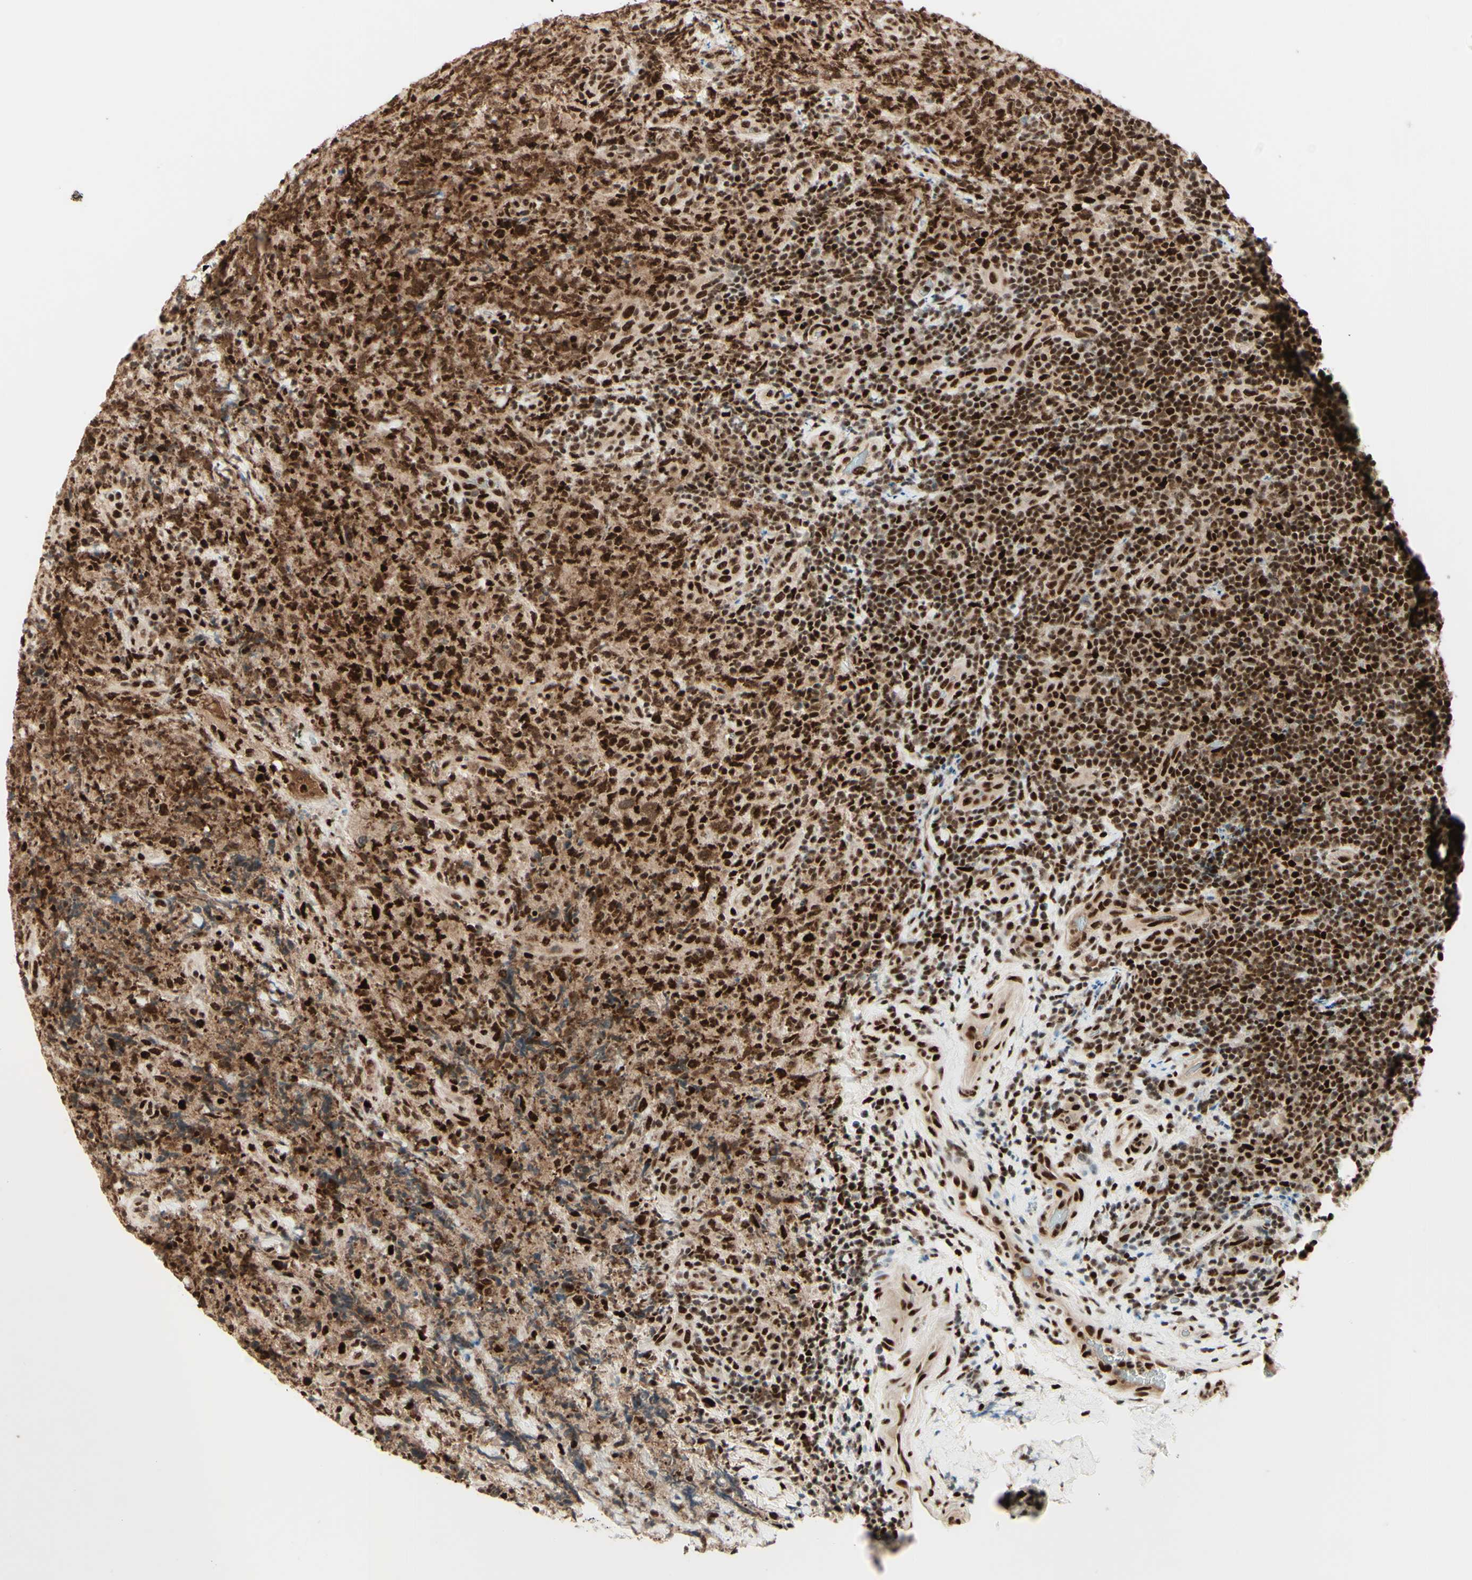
{"staining": {"intensity": "strong", "quantity": ">75%", "location": "nuclear"}, "tissue": "lymphoma", "cell_type": "Tumor cells", "image_type": "cancer", "snomed": [{"axis": "morphology", "description": "Malignant lymphoma, non-Hodgkin's type, High grade"}, {"axis": "topography", "description": "Tonsil"}], "caption": "High-grade malignant lymphoma, non-Hodgkin's type stained with a protein marker reveals strong staining in tumor cells.", "gene": "NR3C1", "patient": {"sex": "female", "age": 36}}